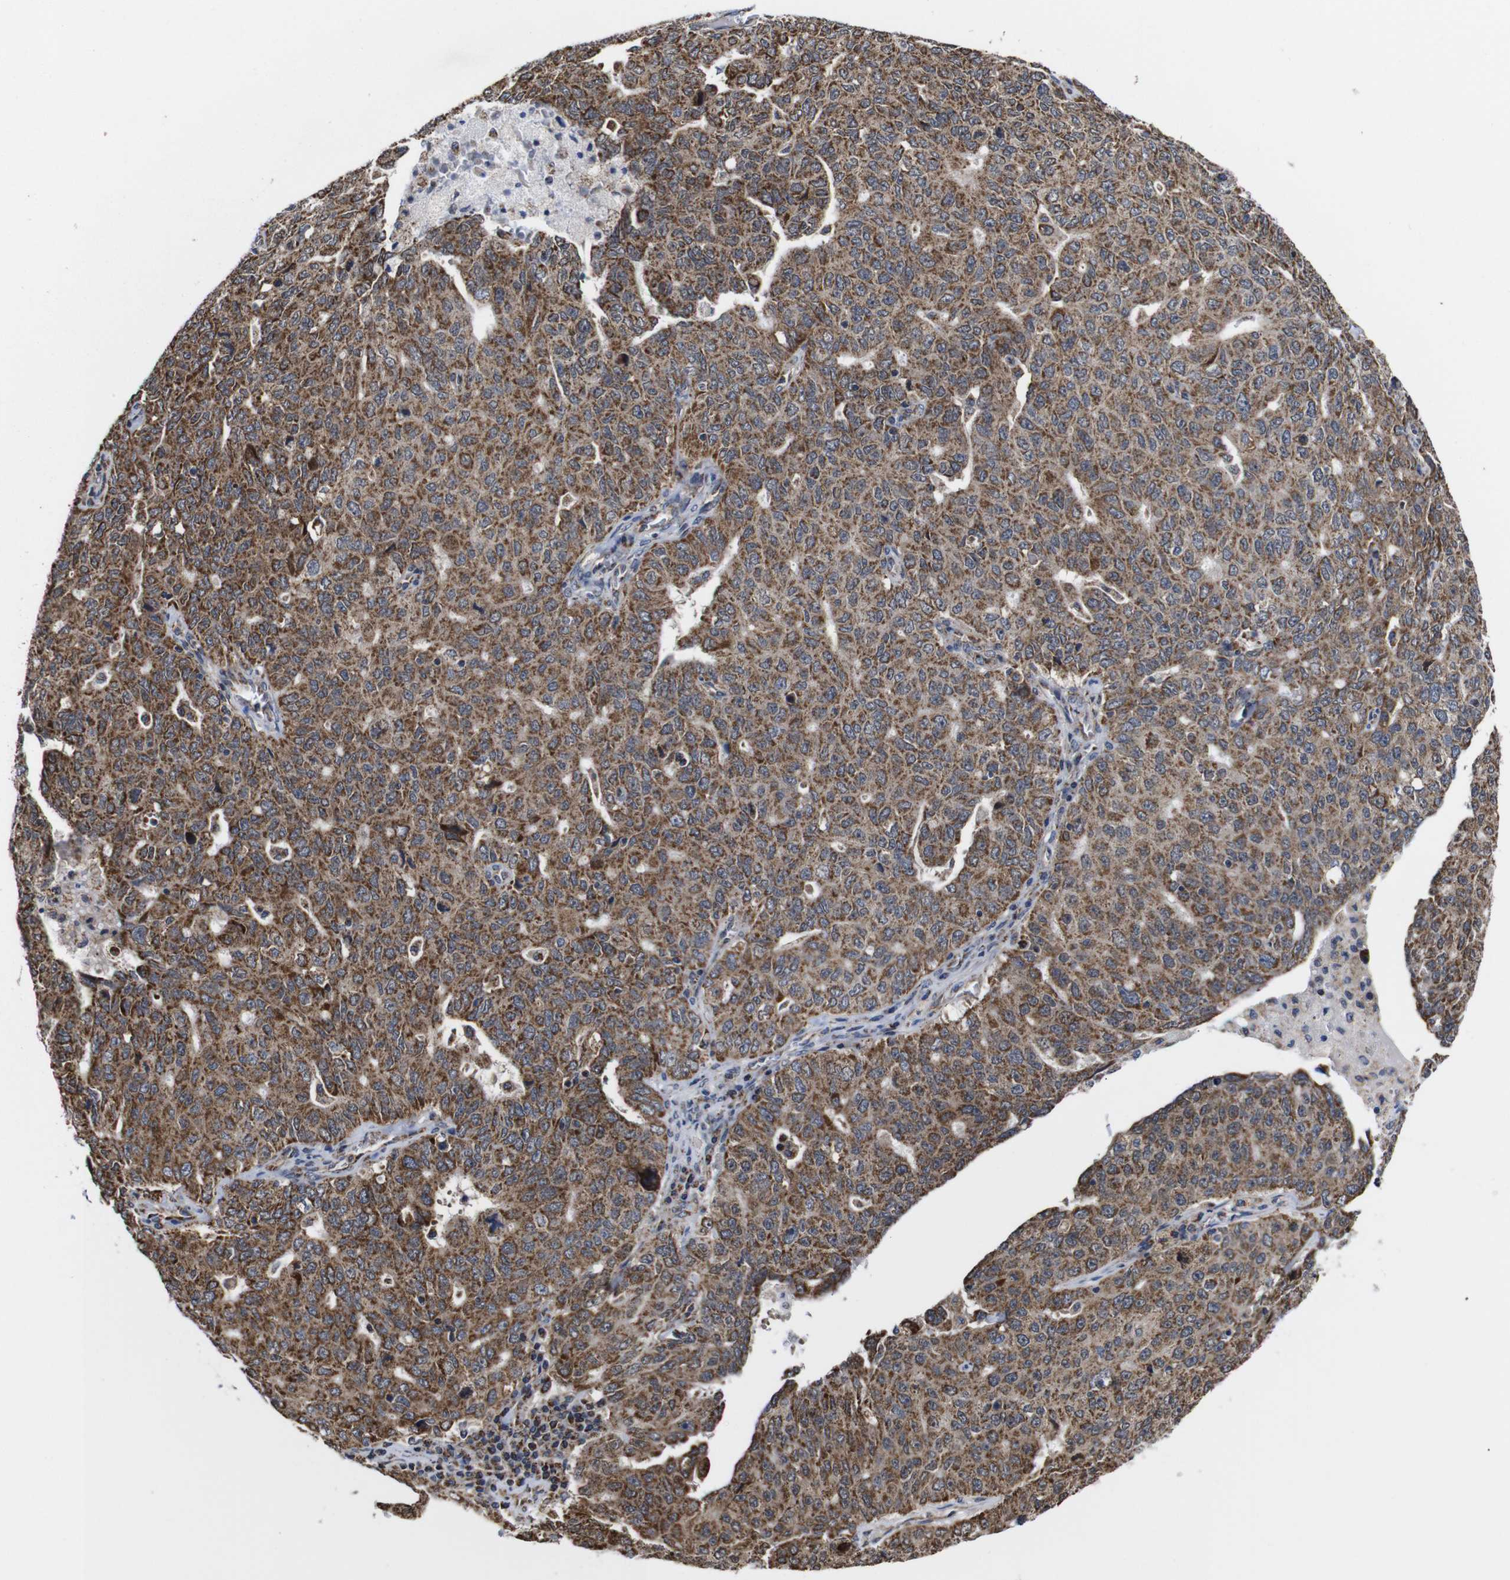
{"staining": {"intensity": "moderate", "quantity": ">75%", "location": "cytoplasmic/membranous"}, "tissue": "ovarian cancer", "cell_type": "Tumor cells", "image_type": "cancer", "snomed": [{"axis": "morphology", "description": "Carcinoma, endometroid"}, {"axis": "topography", "description": "Ovary"}], "caption": "Immunohistochemistry histopathology image of neoplastic tissue: ovarian endometroid carcinoma stained using immunohistochemistry shows medium levels of moderate protein expression localized specifically in the cytoplasmic/membranous of tumor cells, appearing as a cytoplasmic/membranous brown color.", "gene": "C17orf80", "patient": {"sex": "female", "age": 62}}